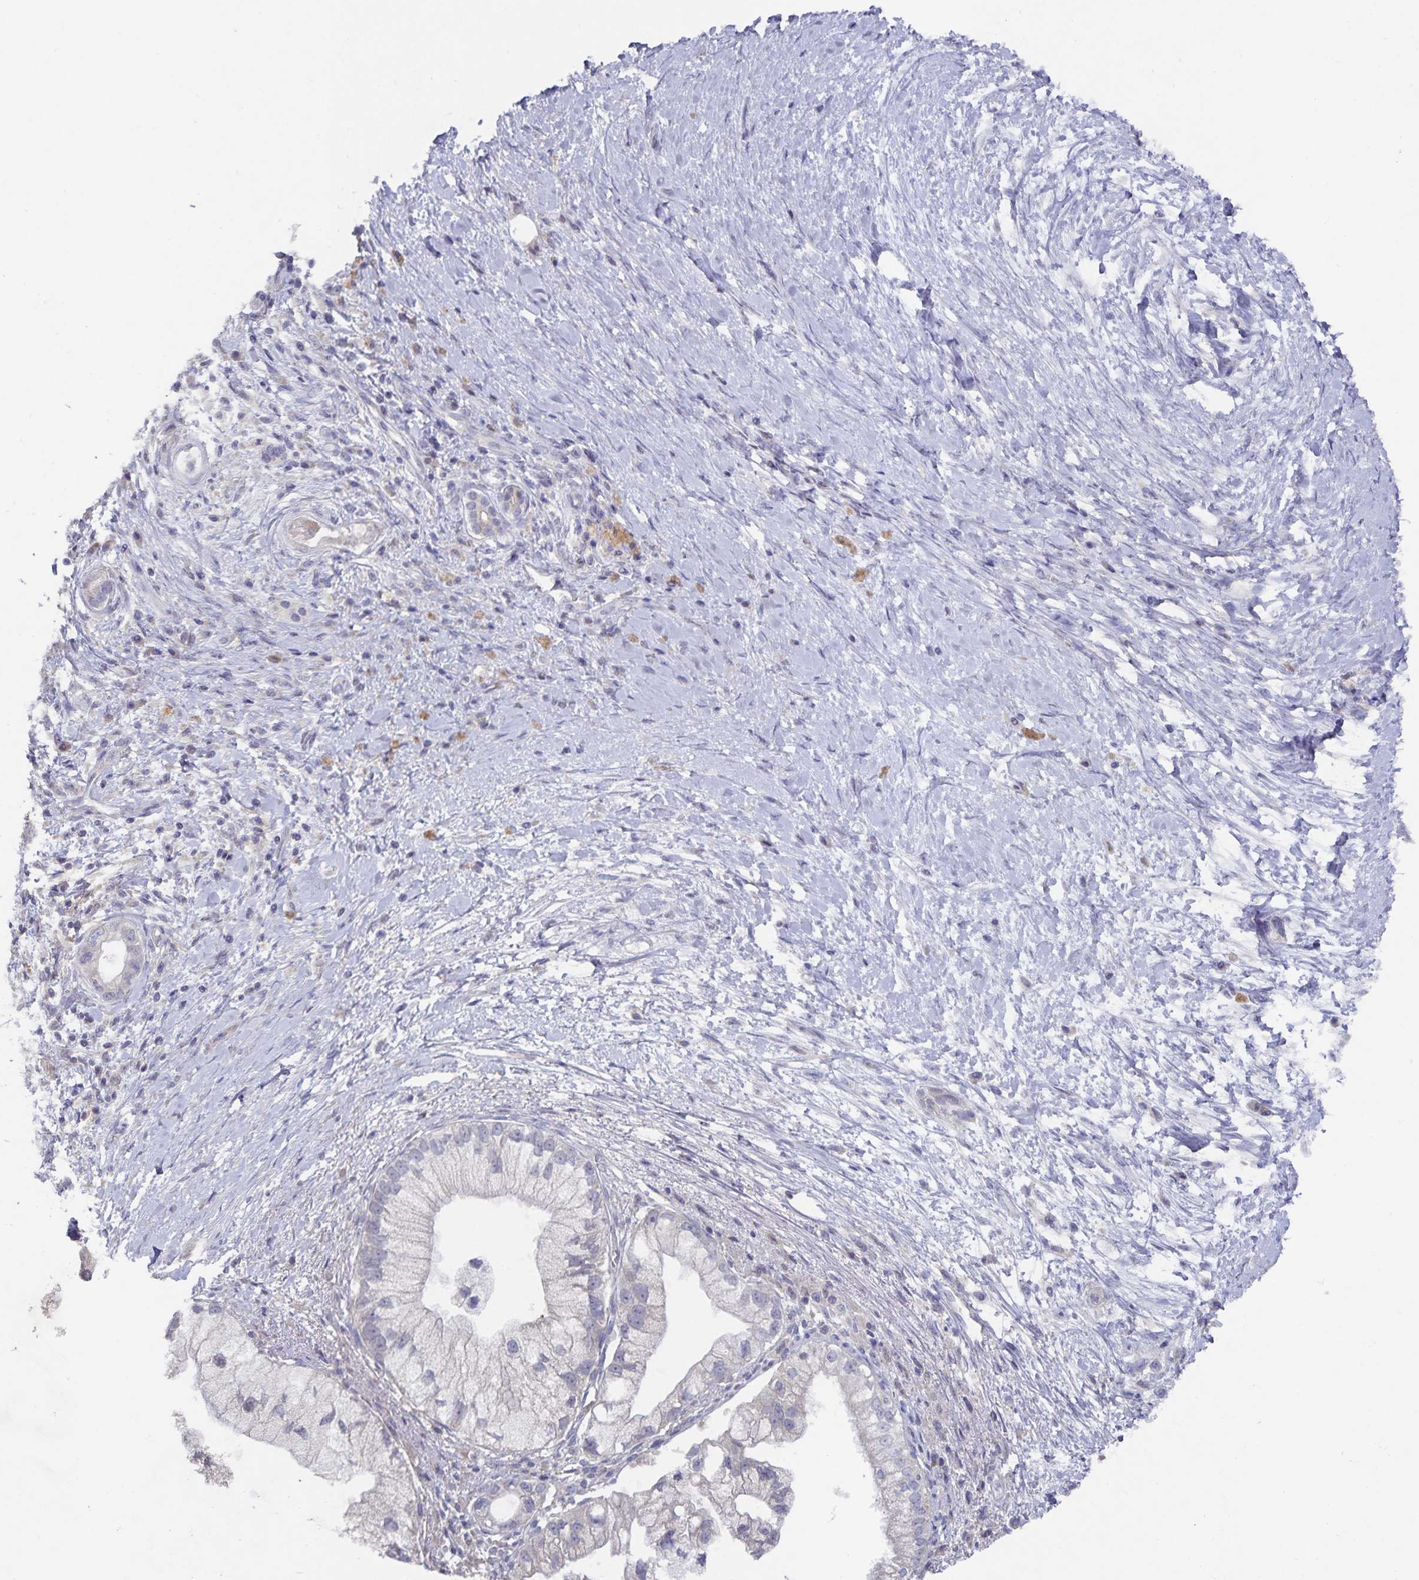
{"staining": {"intensity": "negative", "quantity": "none", "location": "none"}, "tissue": "pancreatic cancer", "cell_type": "Tumor cells", "image_type": "cancer", "snomed": [{"axis": "morphology", "description": "Adenocarcinoma, NOS"}, {"axis": "topography", "description": "Pancreas"}], "caption": "DAB (3,3'-diaminobenzidine) immunohistochemical staining of human pancreatic adenocarcinoma exhibits no significant staining in tumor cells. (DAB immunohistochemistry visualized using brightfield microscopy, high magnification).", "gene": "HEPN1", "patient": {"sex": "male", "age": 70}}